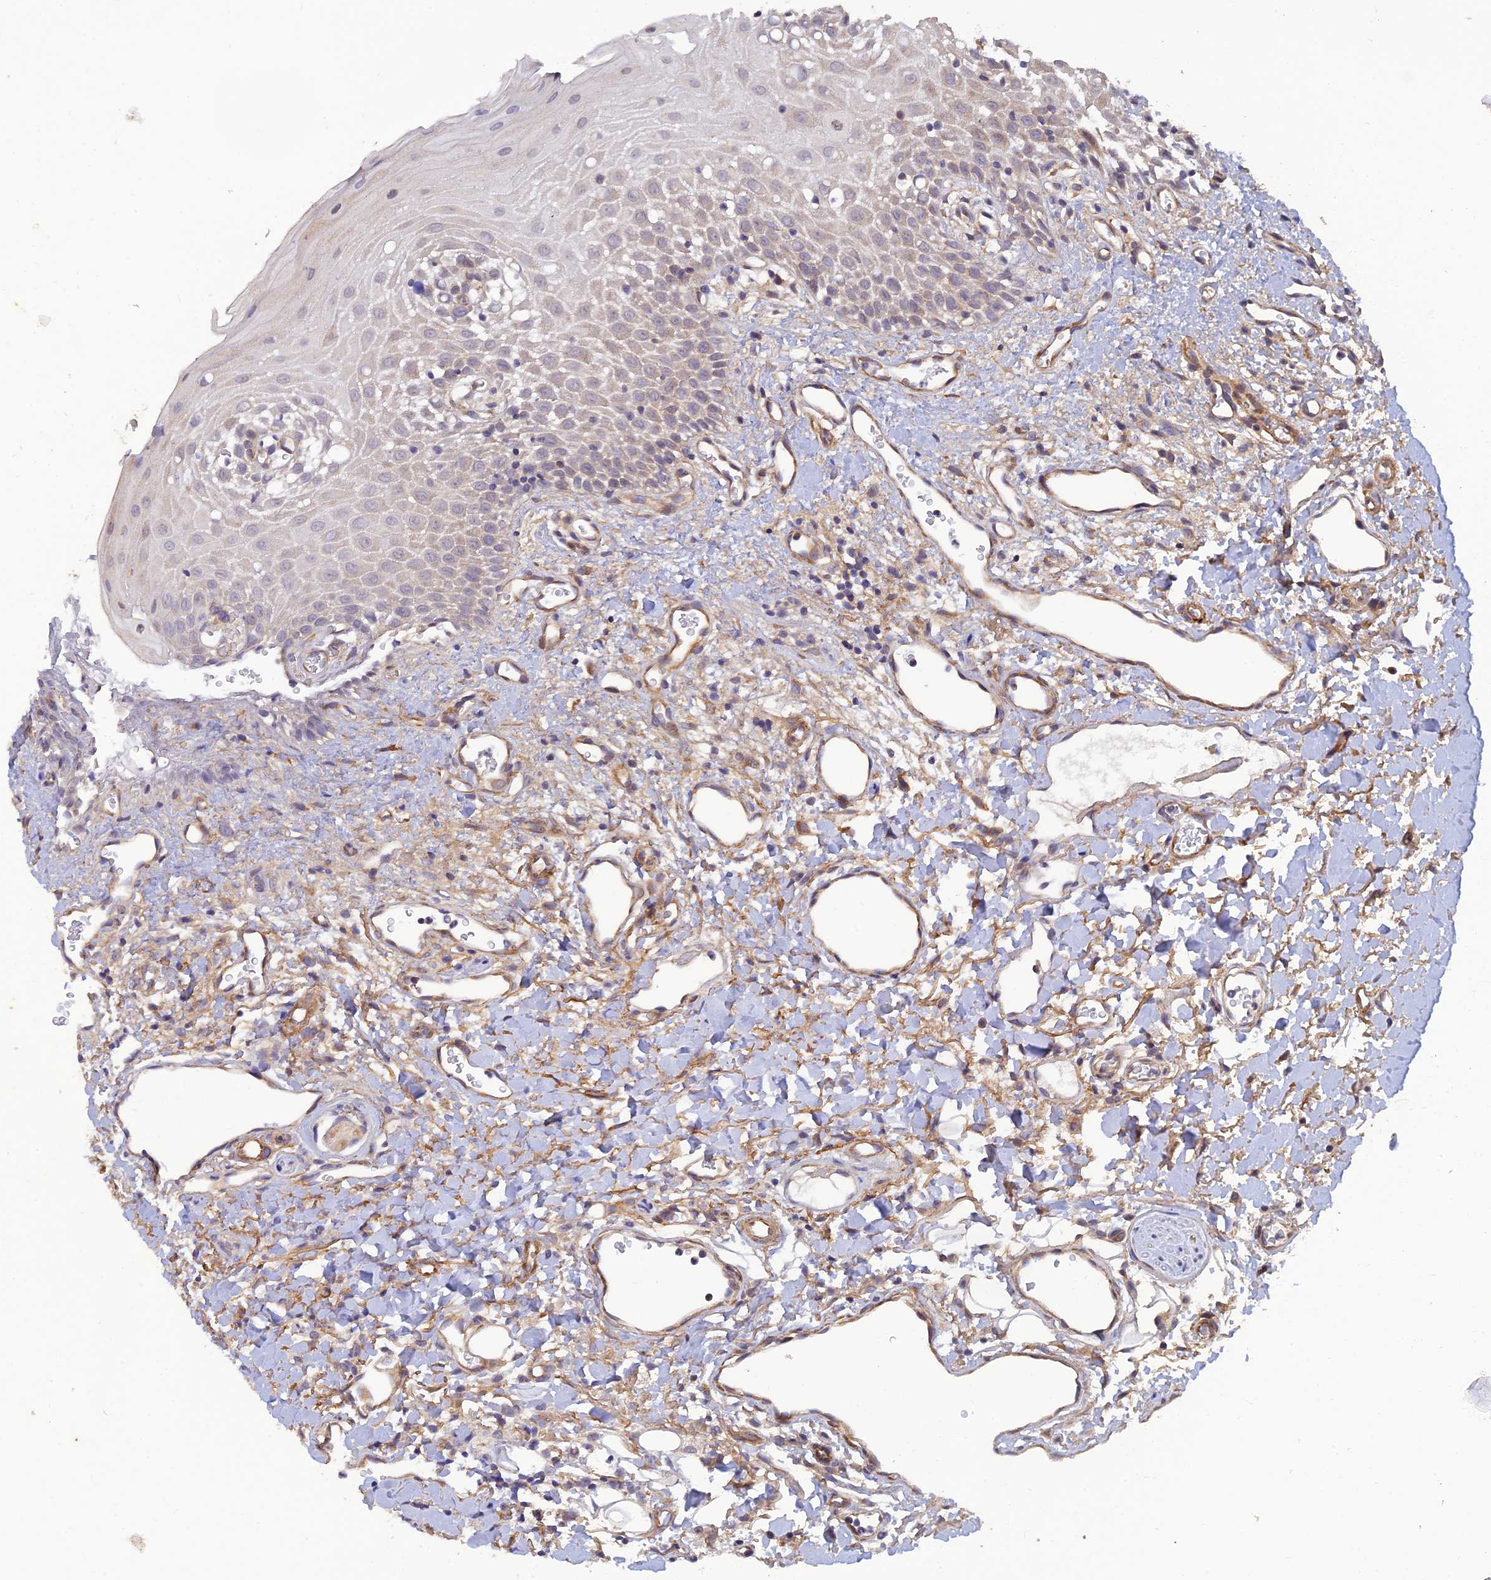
{"staining": {"intensity": "weak", "quantity": "<25%", "location": "cytoplasmic/membranous,nuclear"}, "tissue": "oral mucosa", "cell_type": "Squamous epithelial cells", "image_type": "normal", "snomed": [{"axis": "morphology", "description": "Normal tissue, NOS"}, {"axis": "topography", "description": "Oral tissue"}], "caption": "Immunohistochemical staining of benign human oral mucosa exhibits no significant staining in squamous epithelial cells. (IHC, brightfield microscopy, high magnification).", "gene": "PAGR1", "patient": {"sex": "female", "age": 70}}